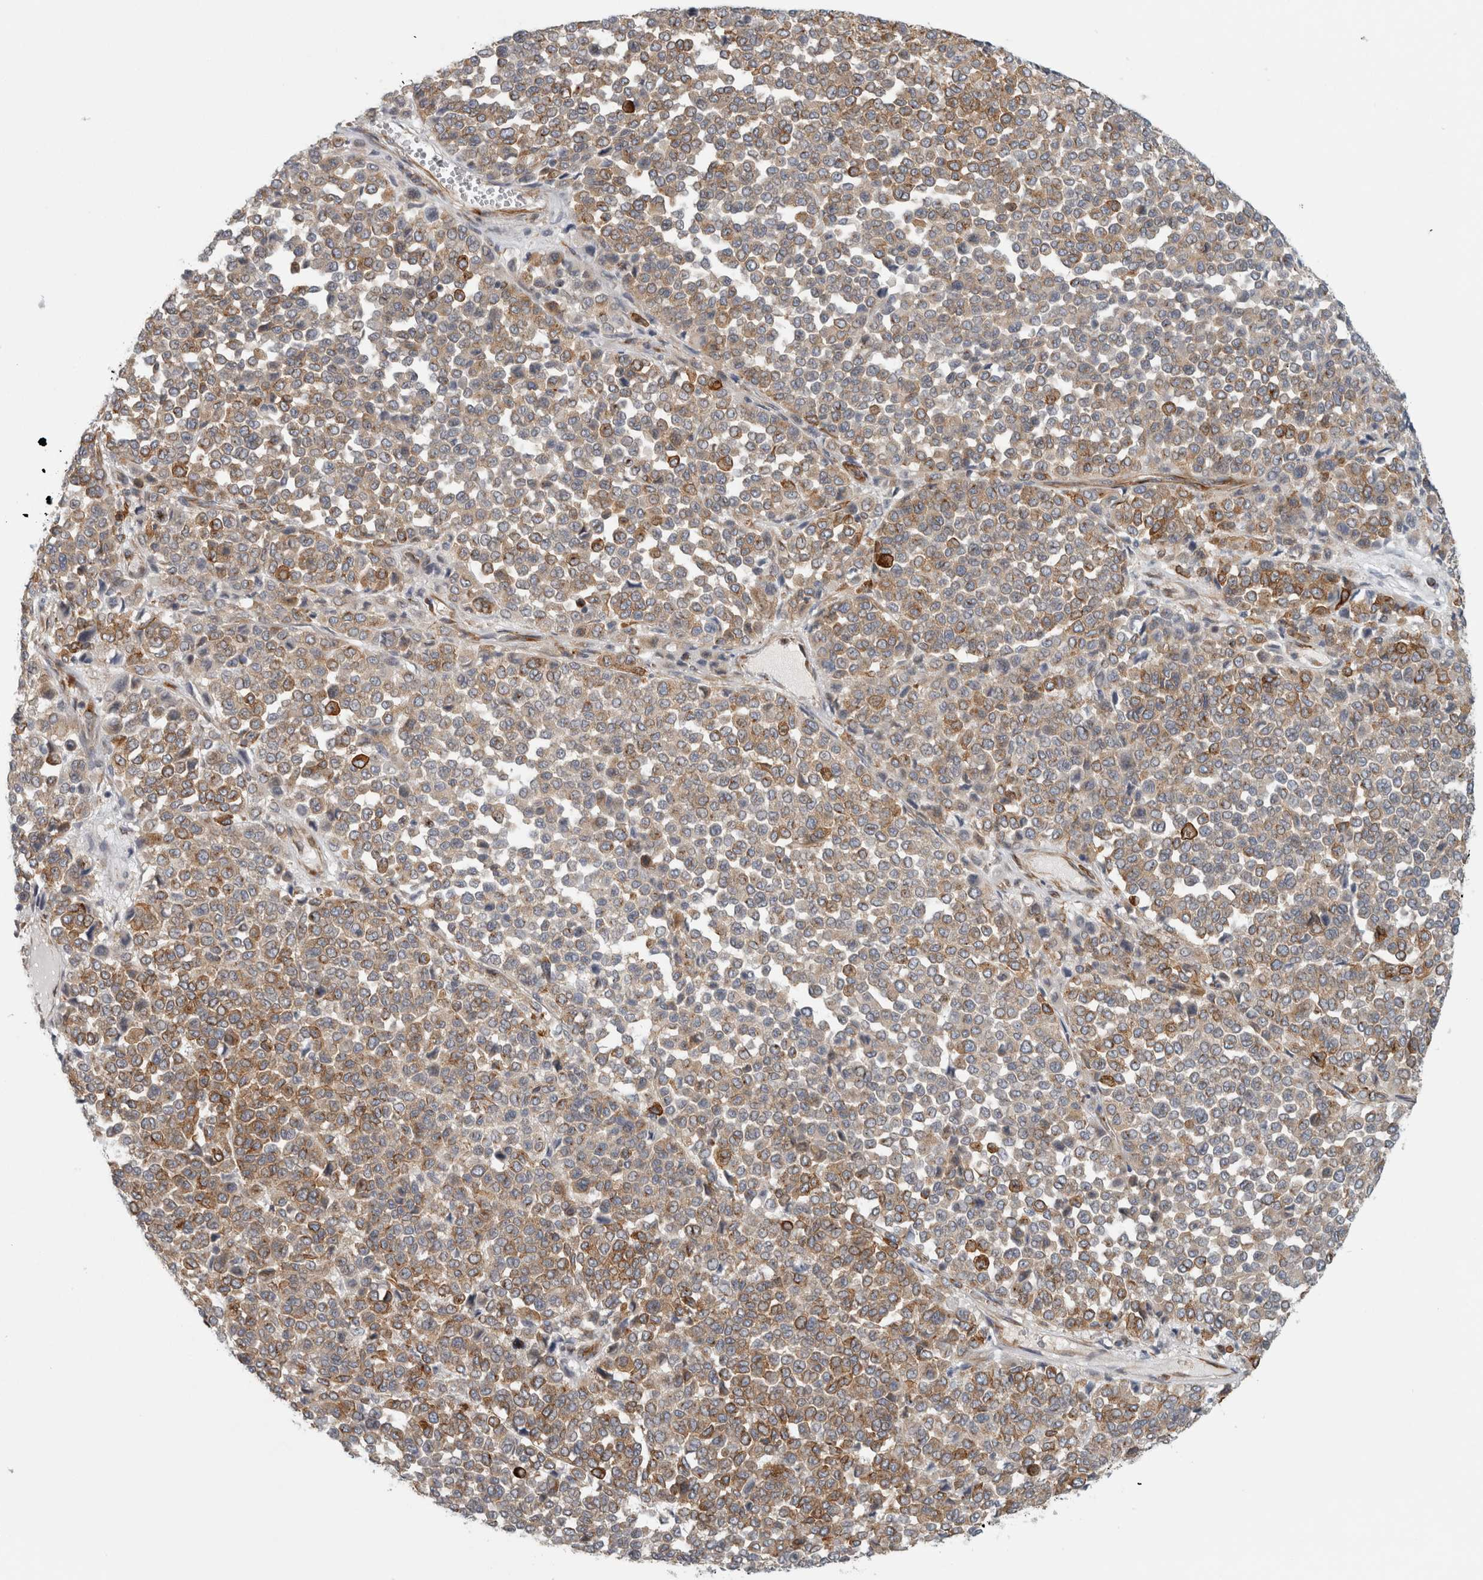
{"staining": {"intensity": "weak", "quantity": ">75%", "location": "cytoplasmic/membranous"}, "tissue": "melanoma", "cell_type": "Tumor cells", "image_type": "cancer", "snomed": [{"axis": "morphology", "description": "Malignant melanoma, Metastatic site"}, {"axis": "topography", "description": "Pancreas"}], "caption": "Malignant melanoma (metastatic site) stained with DAB (3,3'-diaminobenzidine) immunohistochemistry (IHC) reveals low levels of weak cytoplasmic/membranous expression in approximately >75% of tumor cells.", "gene": "PEX6", "patient": {"sex": "female", "age": 30}}